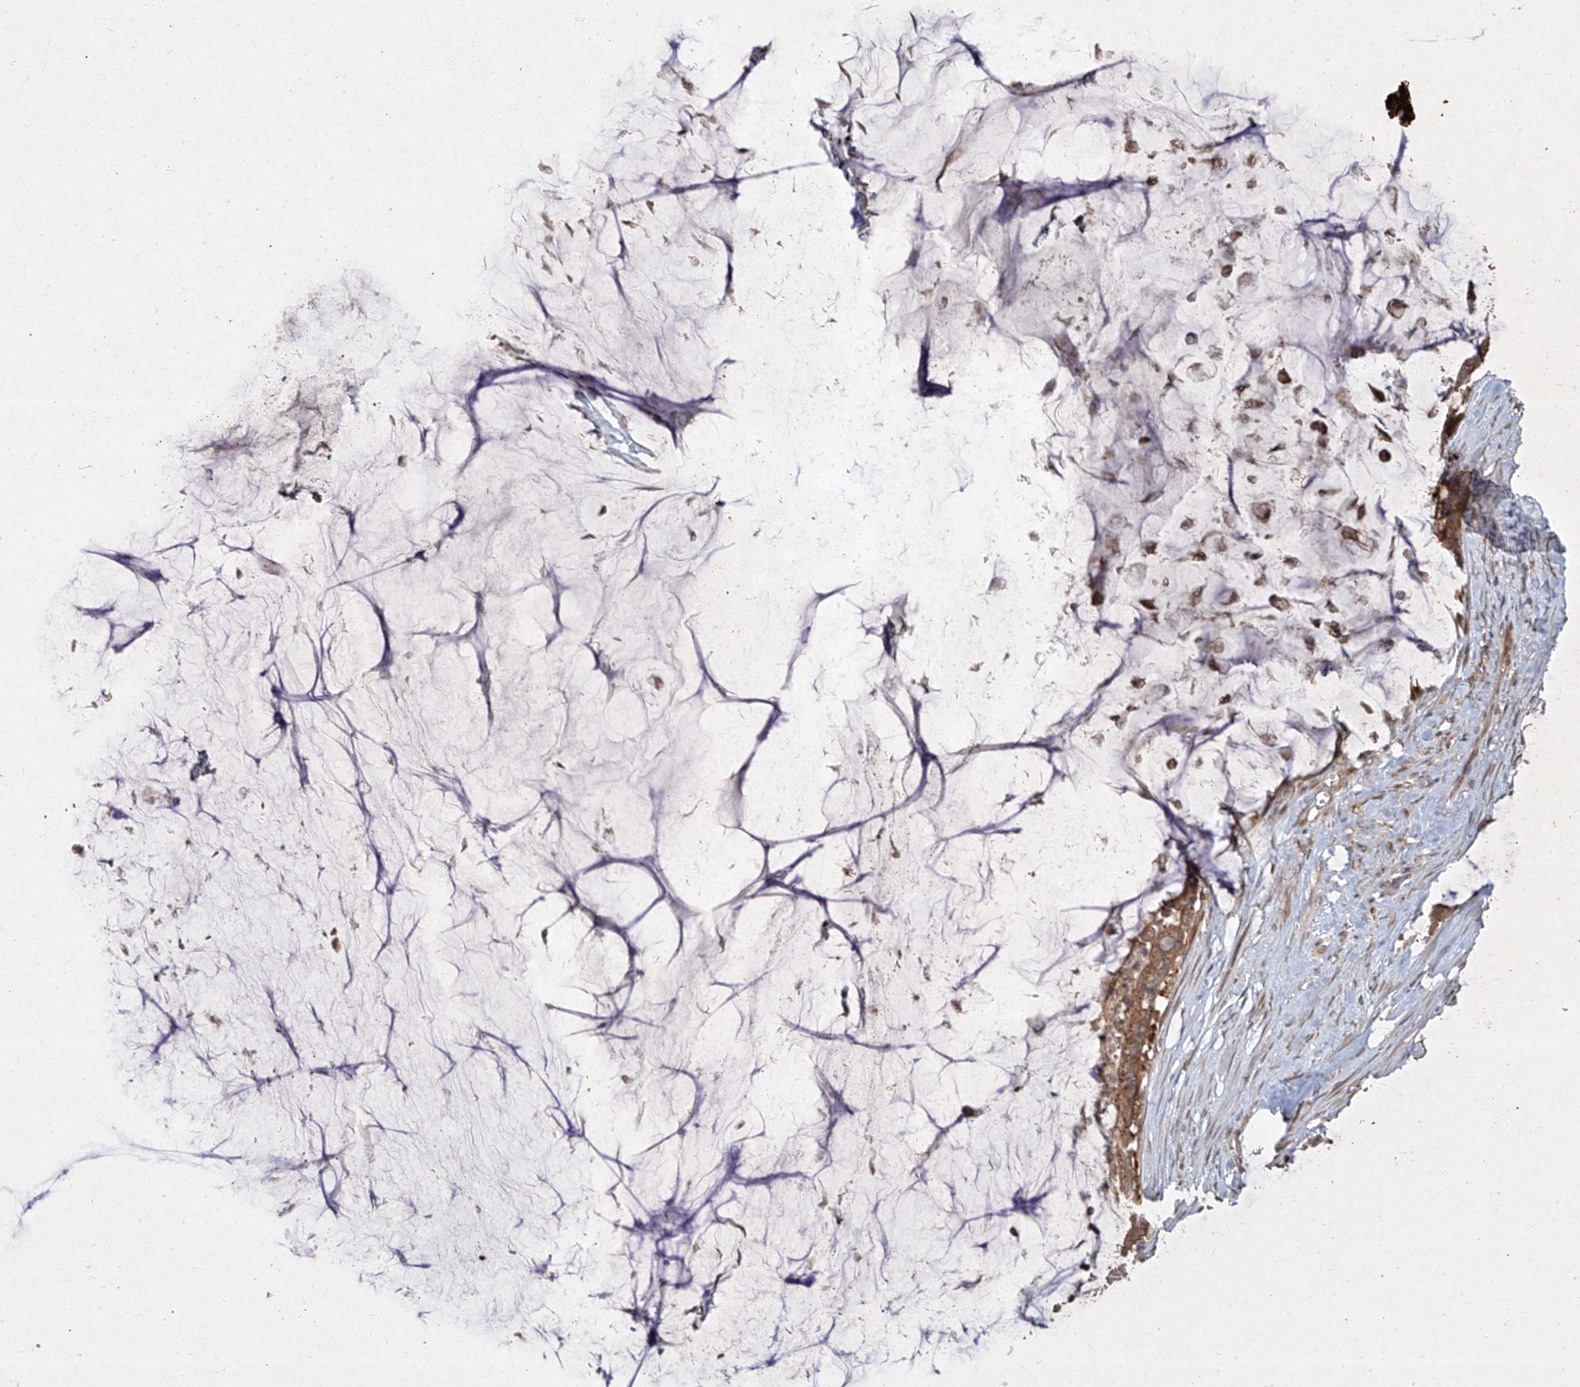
{"staining": {"intensity": "moderate", "quantity": ">75%", "location": "cytoplasmic/membranous"}, "tissue": "pancreatic cancer", "cell_type": "Tumor cells", "image_type": "cancer", "snomed": [{"axis": "morphology", "description": "Adenocarcinoma, NOS"}, {"axis": "topography", "description": "Pancreas"}], "caption": "Immunohistochemistry staining of pancreatic cancer, which exhibits medium levels of moderate cytoplasmic/membranous positivity in approximately >75% of tumor cells indicating moderate cytoplasmic/membranous protein expression. The staining was performed using DAB (3,3'-diaminobenzidine) (brown) for protein detection and nuclei were counterstained in hematoxylin (blue).", "gene": "CCN1", "patient": {"sex": "male", "age": 41}}